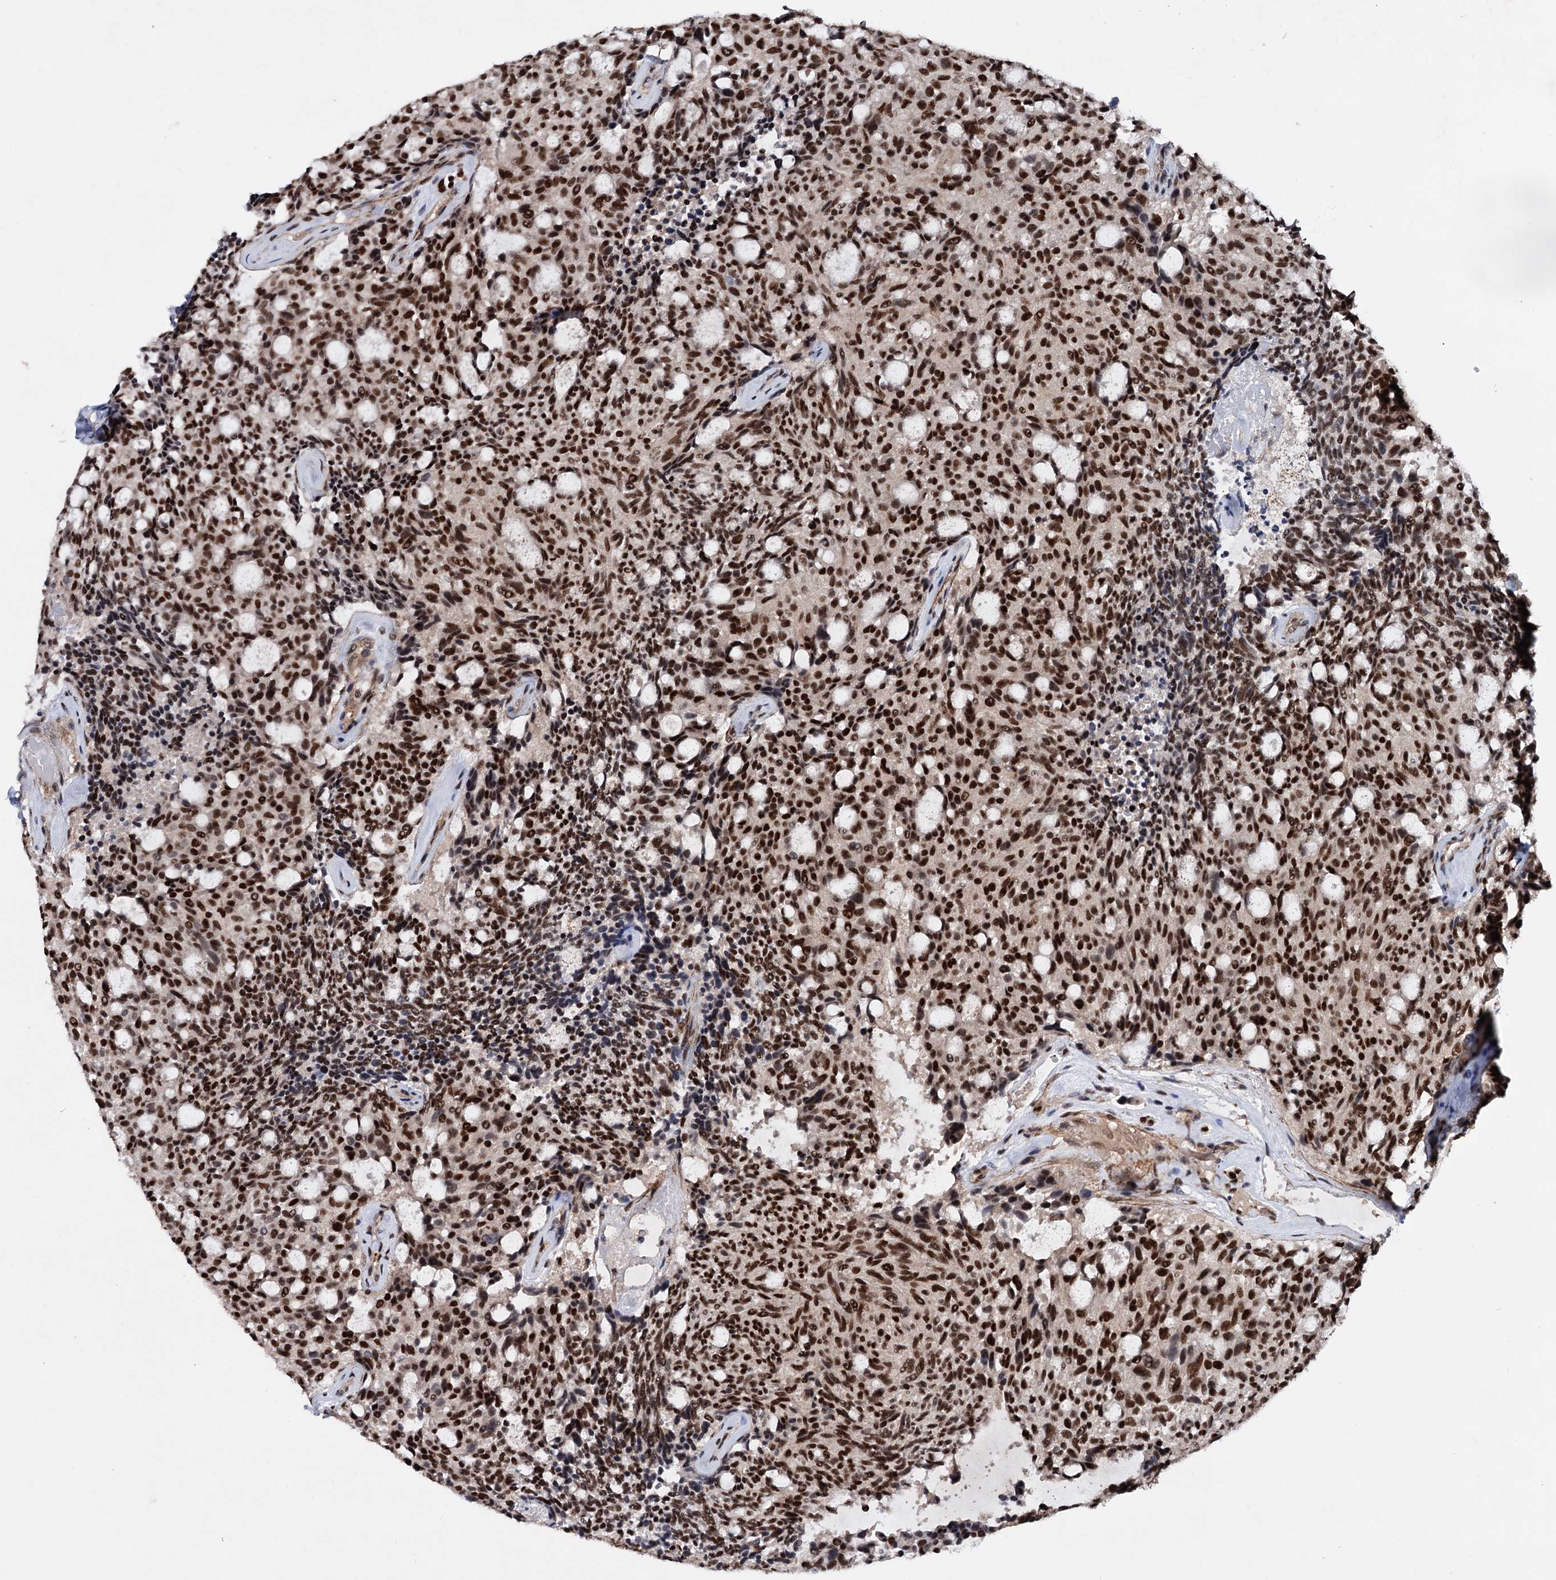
{"staining": {"intensity": "strong", "quantity": ">75%", "location": "nuclear"}, "tissue": "carcinoid", "cell_type": "Tumor cells", "image_type": "cancer", "snomed": [{"axis": "morphology", "description": "Carcinoid, malignant, NOS"}, {"axis": "topography", "description": "Pancreas"}], "caption": "This photomicrograph shows IHC staining of human carcinoid, with high strong nuclear staining in approximately >75% of tumor cells.", "gene": "TBC1D12", "patient": {"sex": "female", "age": 54}}